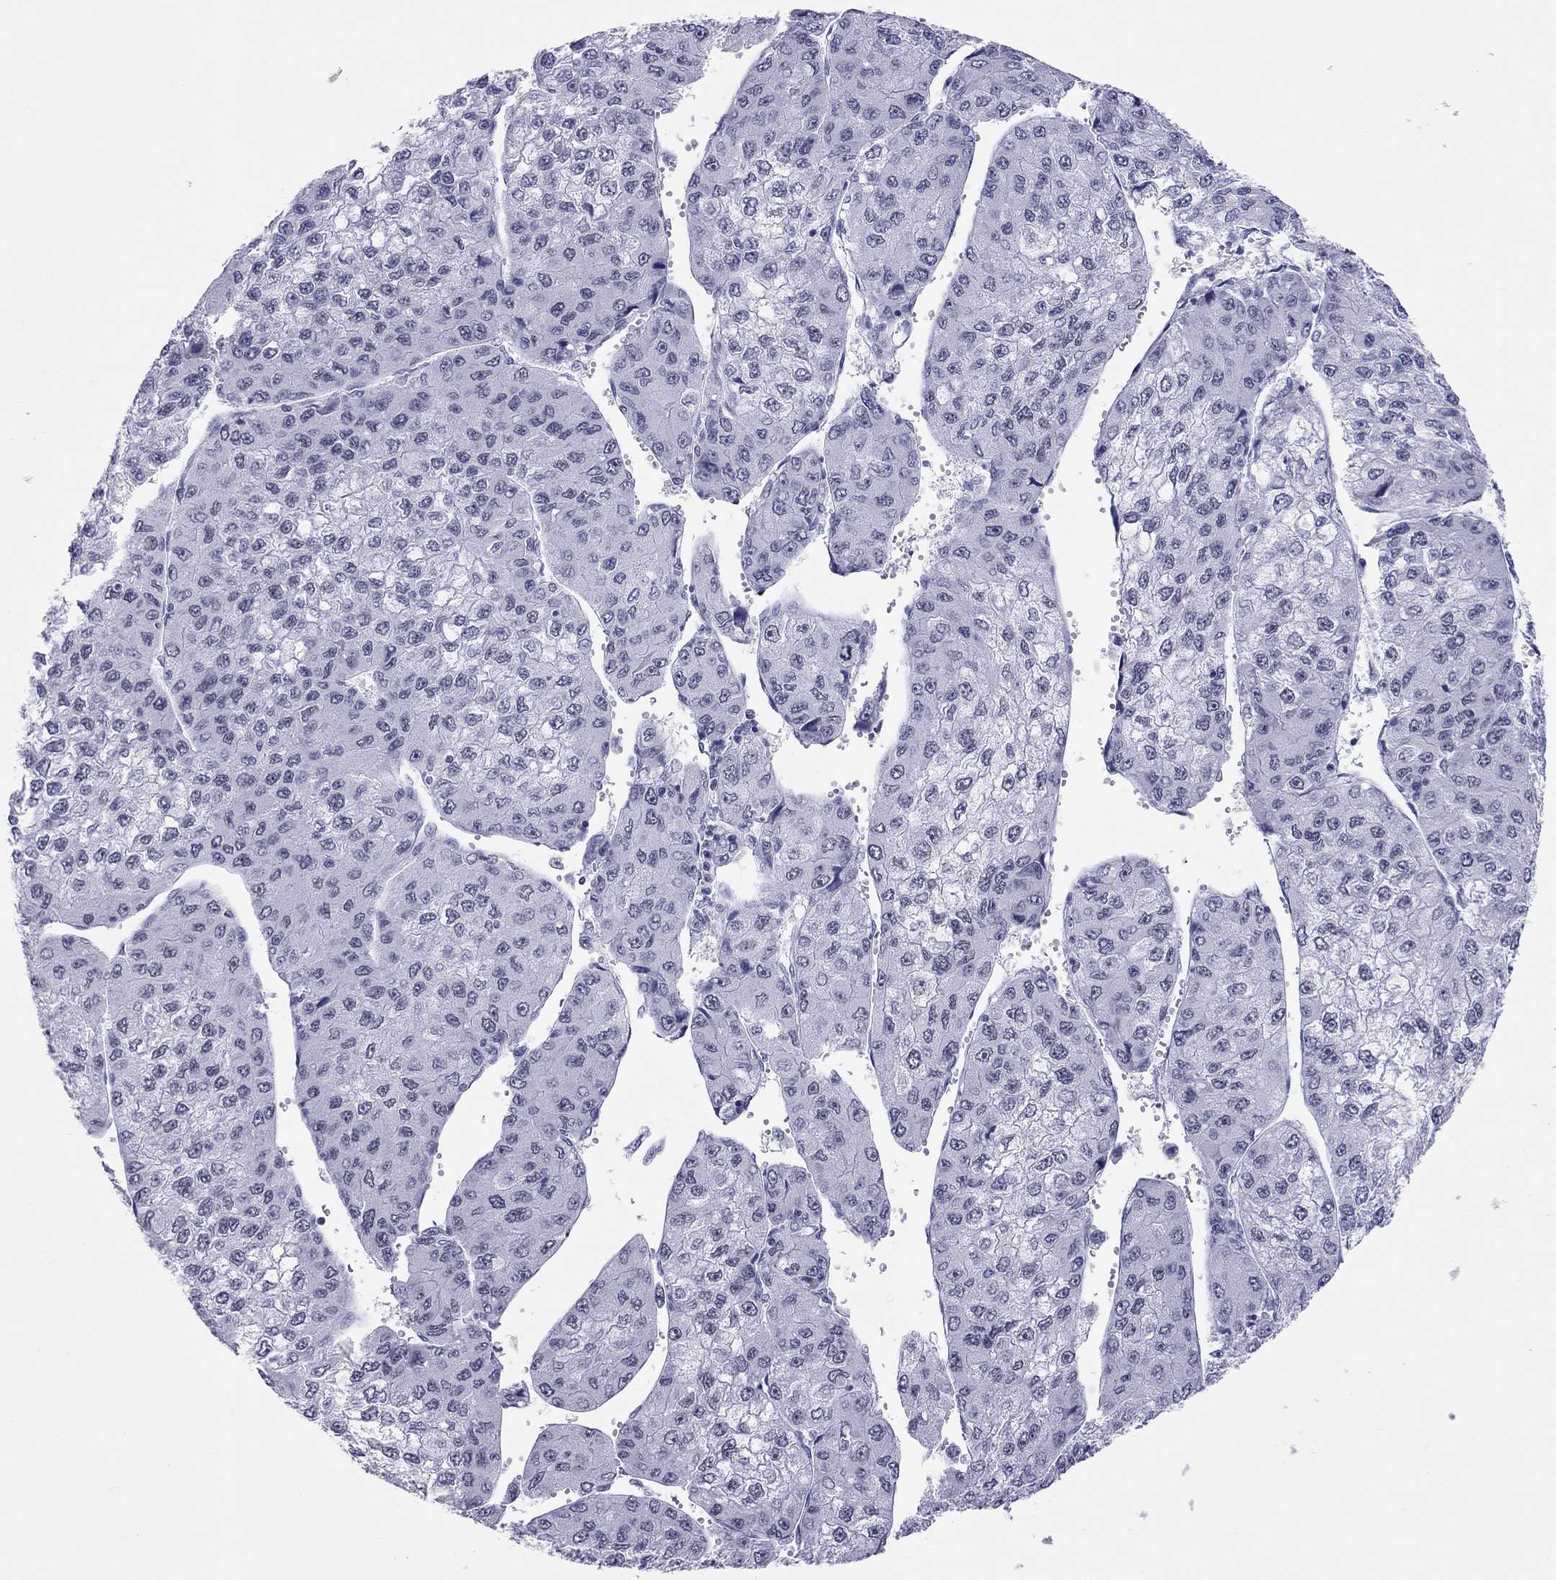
{"staining": {"intensity": "negative", "quantity": "none", "location": "none"}, "tissue": "liver cancer", "cell_type": "Tumor cells", "image_type": "cancer", "snomed": [{"axis": "morphology", "description": "Carcinoma, Hepatocellular, NOS"}, {"axis": "topography", "description": "Liver"}], "caption": "DAB (3,3'-diaminobenzidine) immunohistochemical staining of human liver hepatocellular carcinoma shows no significant expression in tumor cells.", "gene": "JHY", "patient": {"sex": "female", "age": 66}}